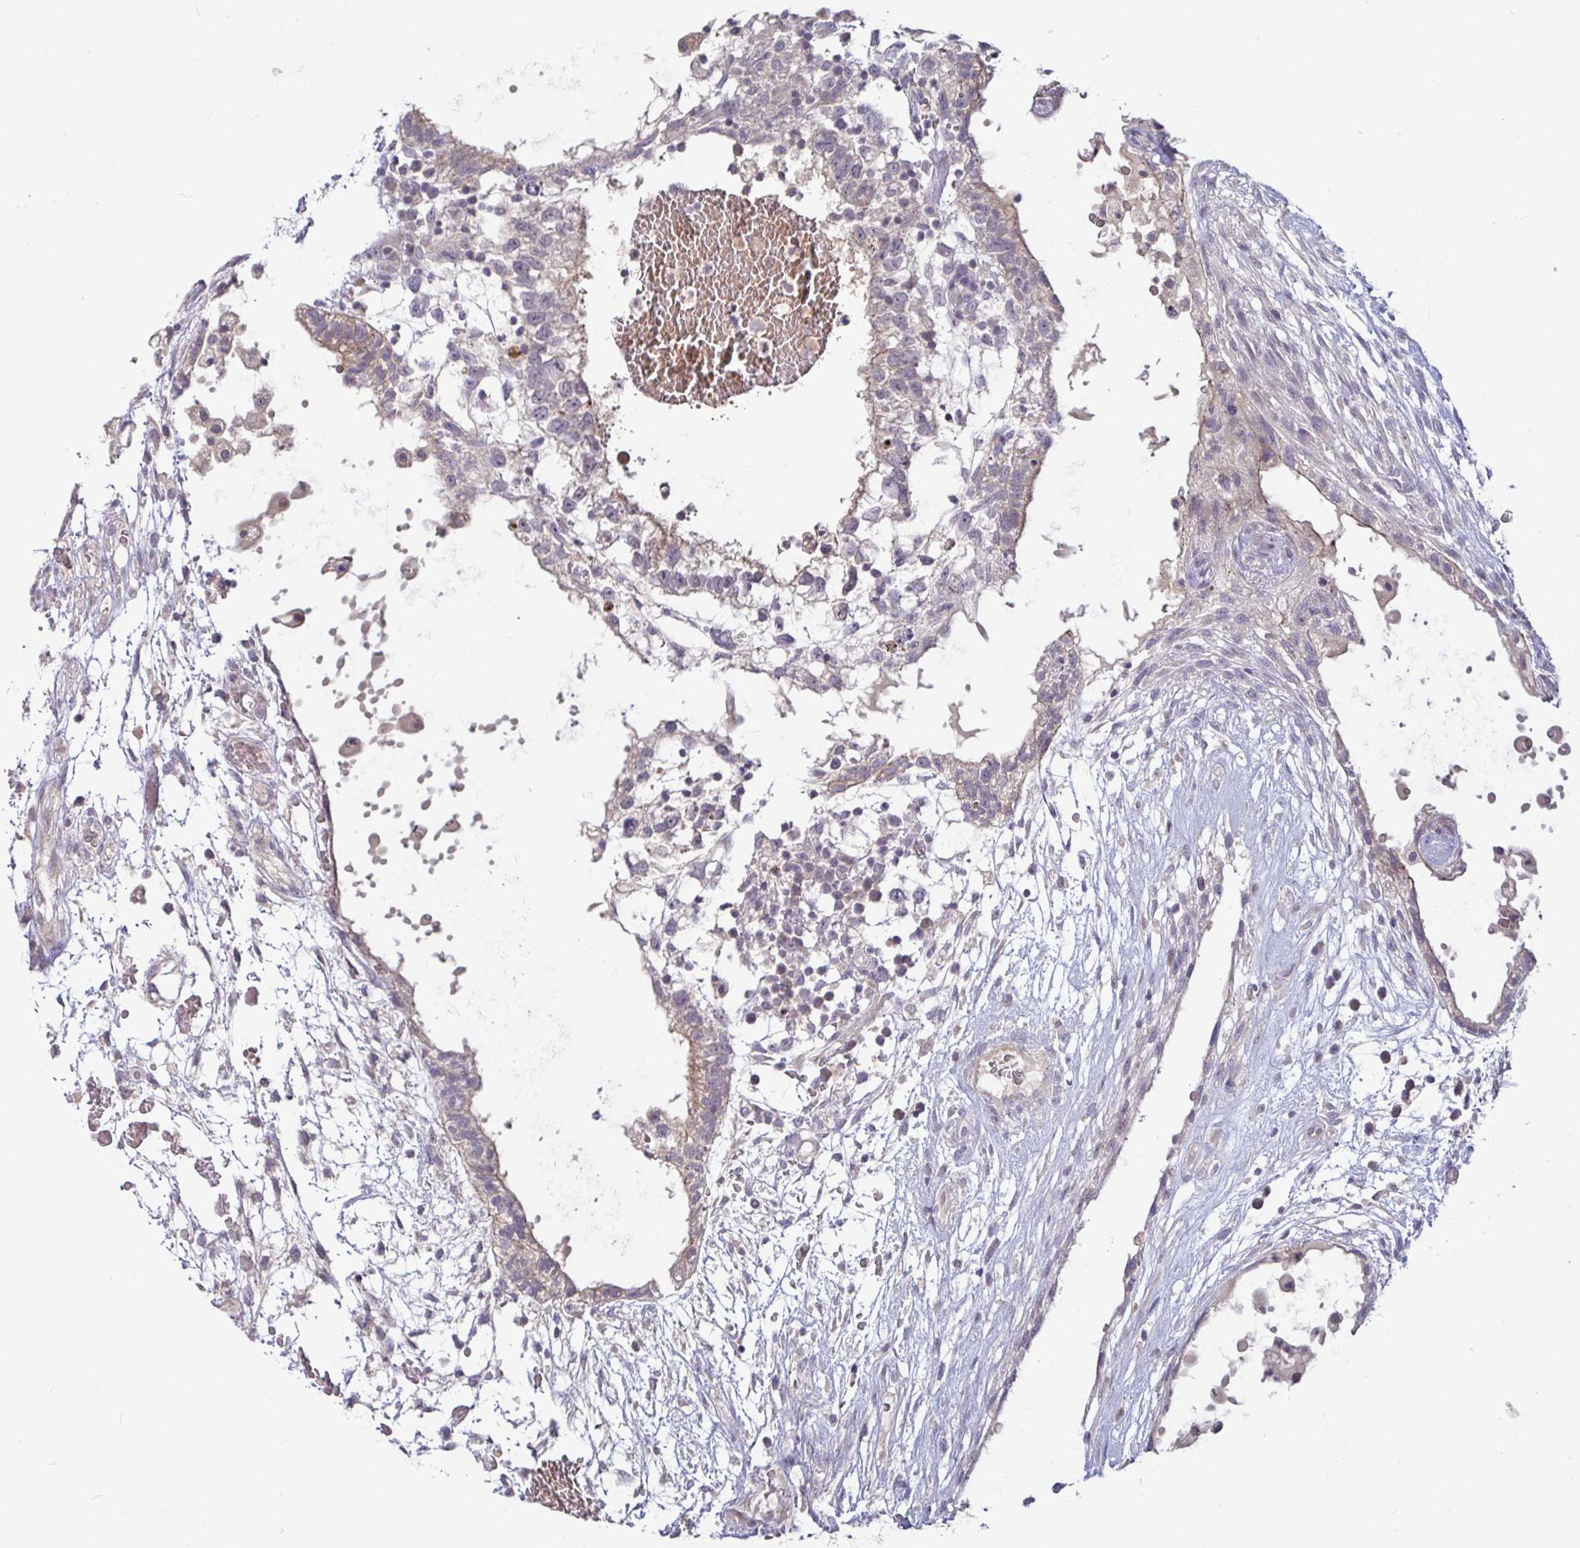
{"staining": {"intensity": "weak", "quantity": "<25%", "location": "cytoplasmic/membranous"}, "tissue": "testis cancer", "cell_type": "Tumor cells", "image_type": "cancer", "snomed": [{"axis": "morphology", "description": "Carcinoma, Embryonal, NOS"}, {"axis": "topography", "description": "Testis"}], "caption": "Tumor cells show no significant positivity in embryonal carcinoma (testis). (DAB immunohistochemistry (IHC) with hematoxylin counter stain).", "gene": "GSTM1", "patient": {"sex": "male", "age": 32}}